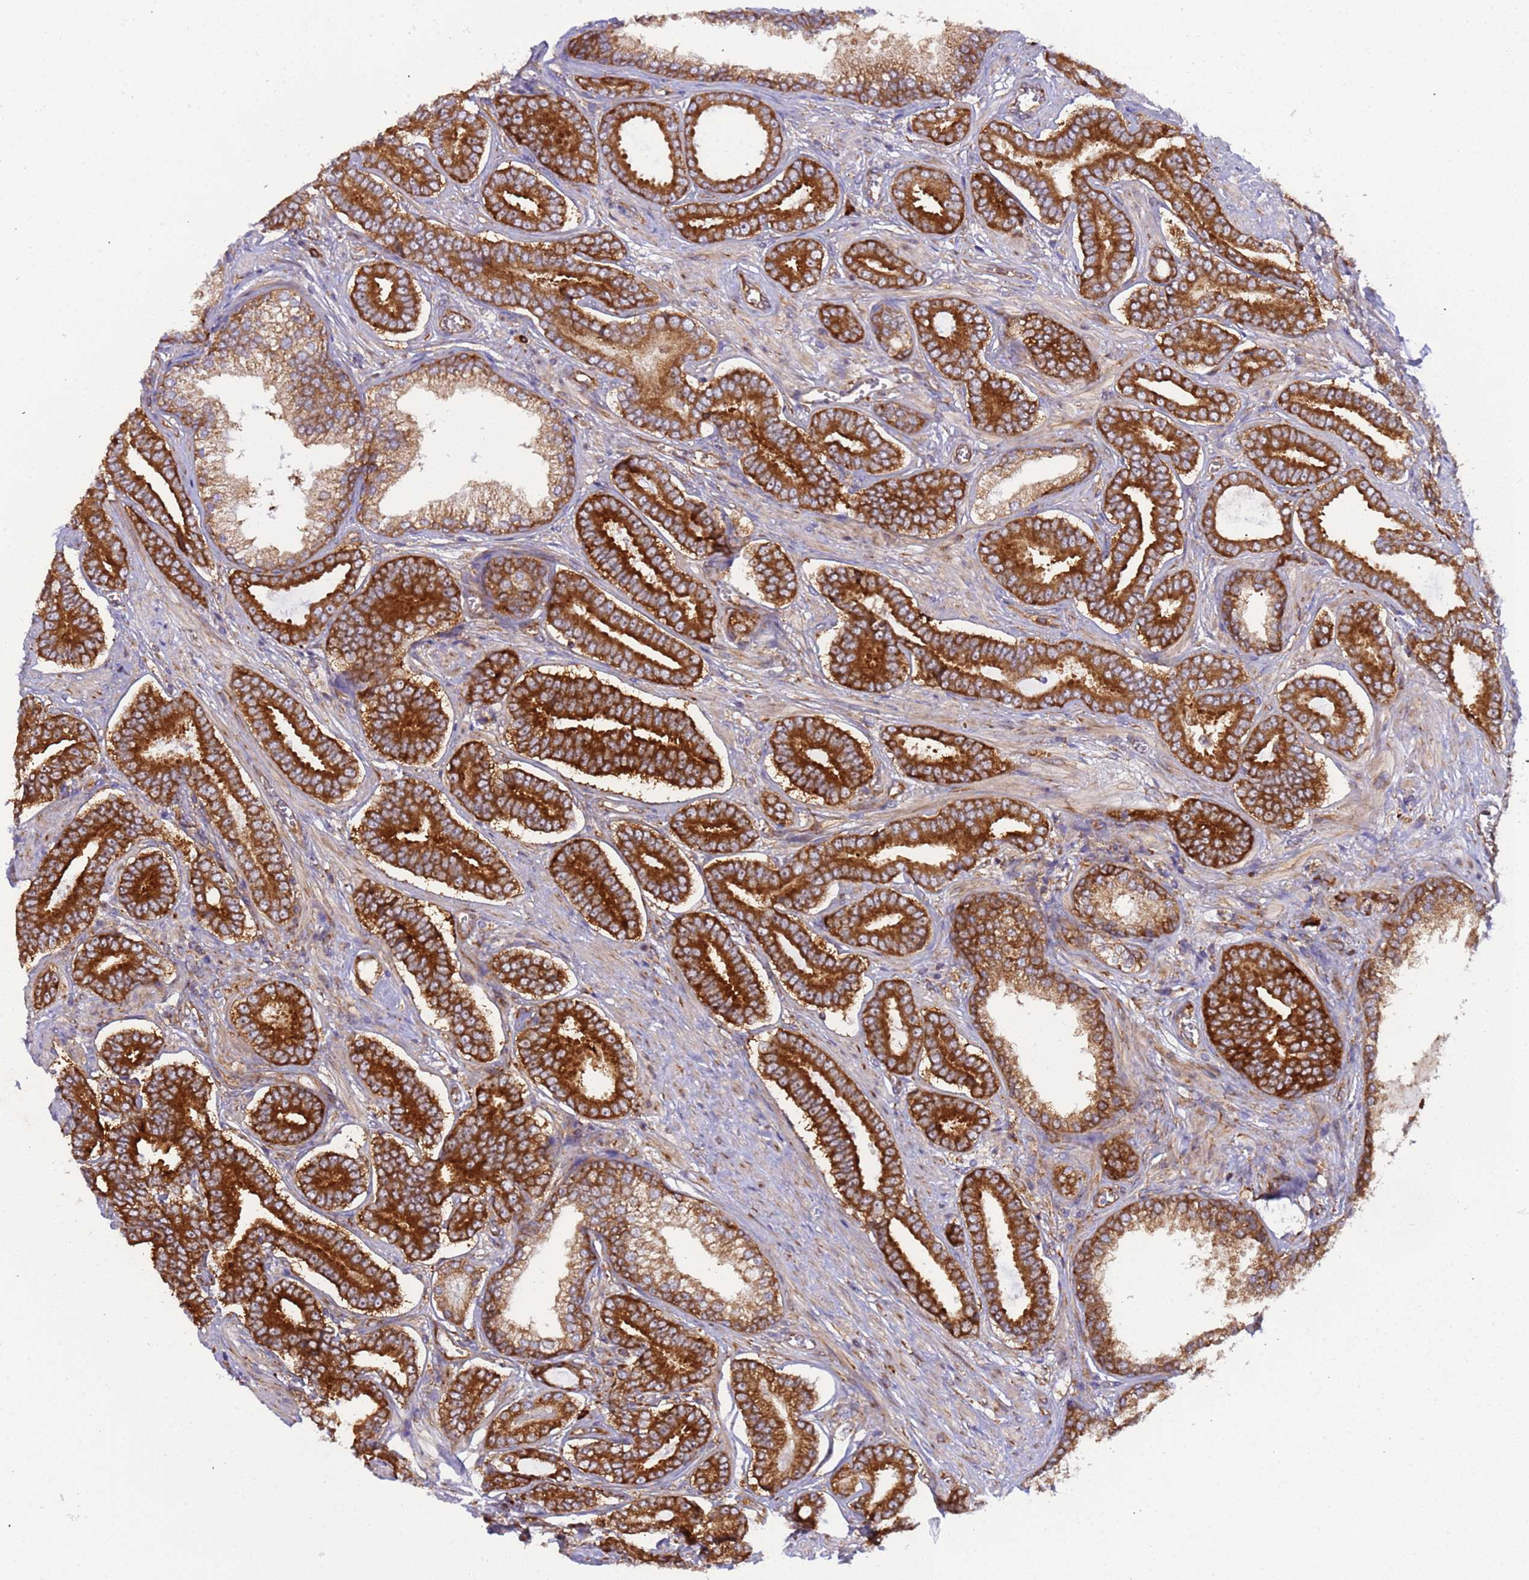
{"staining": {"intensity": "strong", "quantity": ">75%", "location": "cytoplasmic/membranous"}, "tissue": "prostate cancer", "cell_type": "Tumor cells", "image_type": "cancer", "snomed": [{"axis": "morphology", "description": "Adenocarcinoma, NOS"}, {"axis": "topography", "description": "Prostate and seminal vesicle, NOS"}], "caption": "An image of human prostate cancer stained for a protein demonstrates strong cytoplasmic/membranous brown staining in tumor cells.", "gene": "RPL36", "patient": {"sex": "male", "age": 76}}